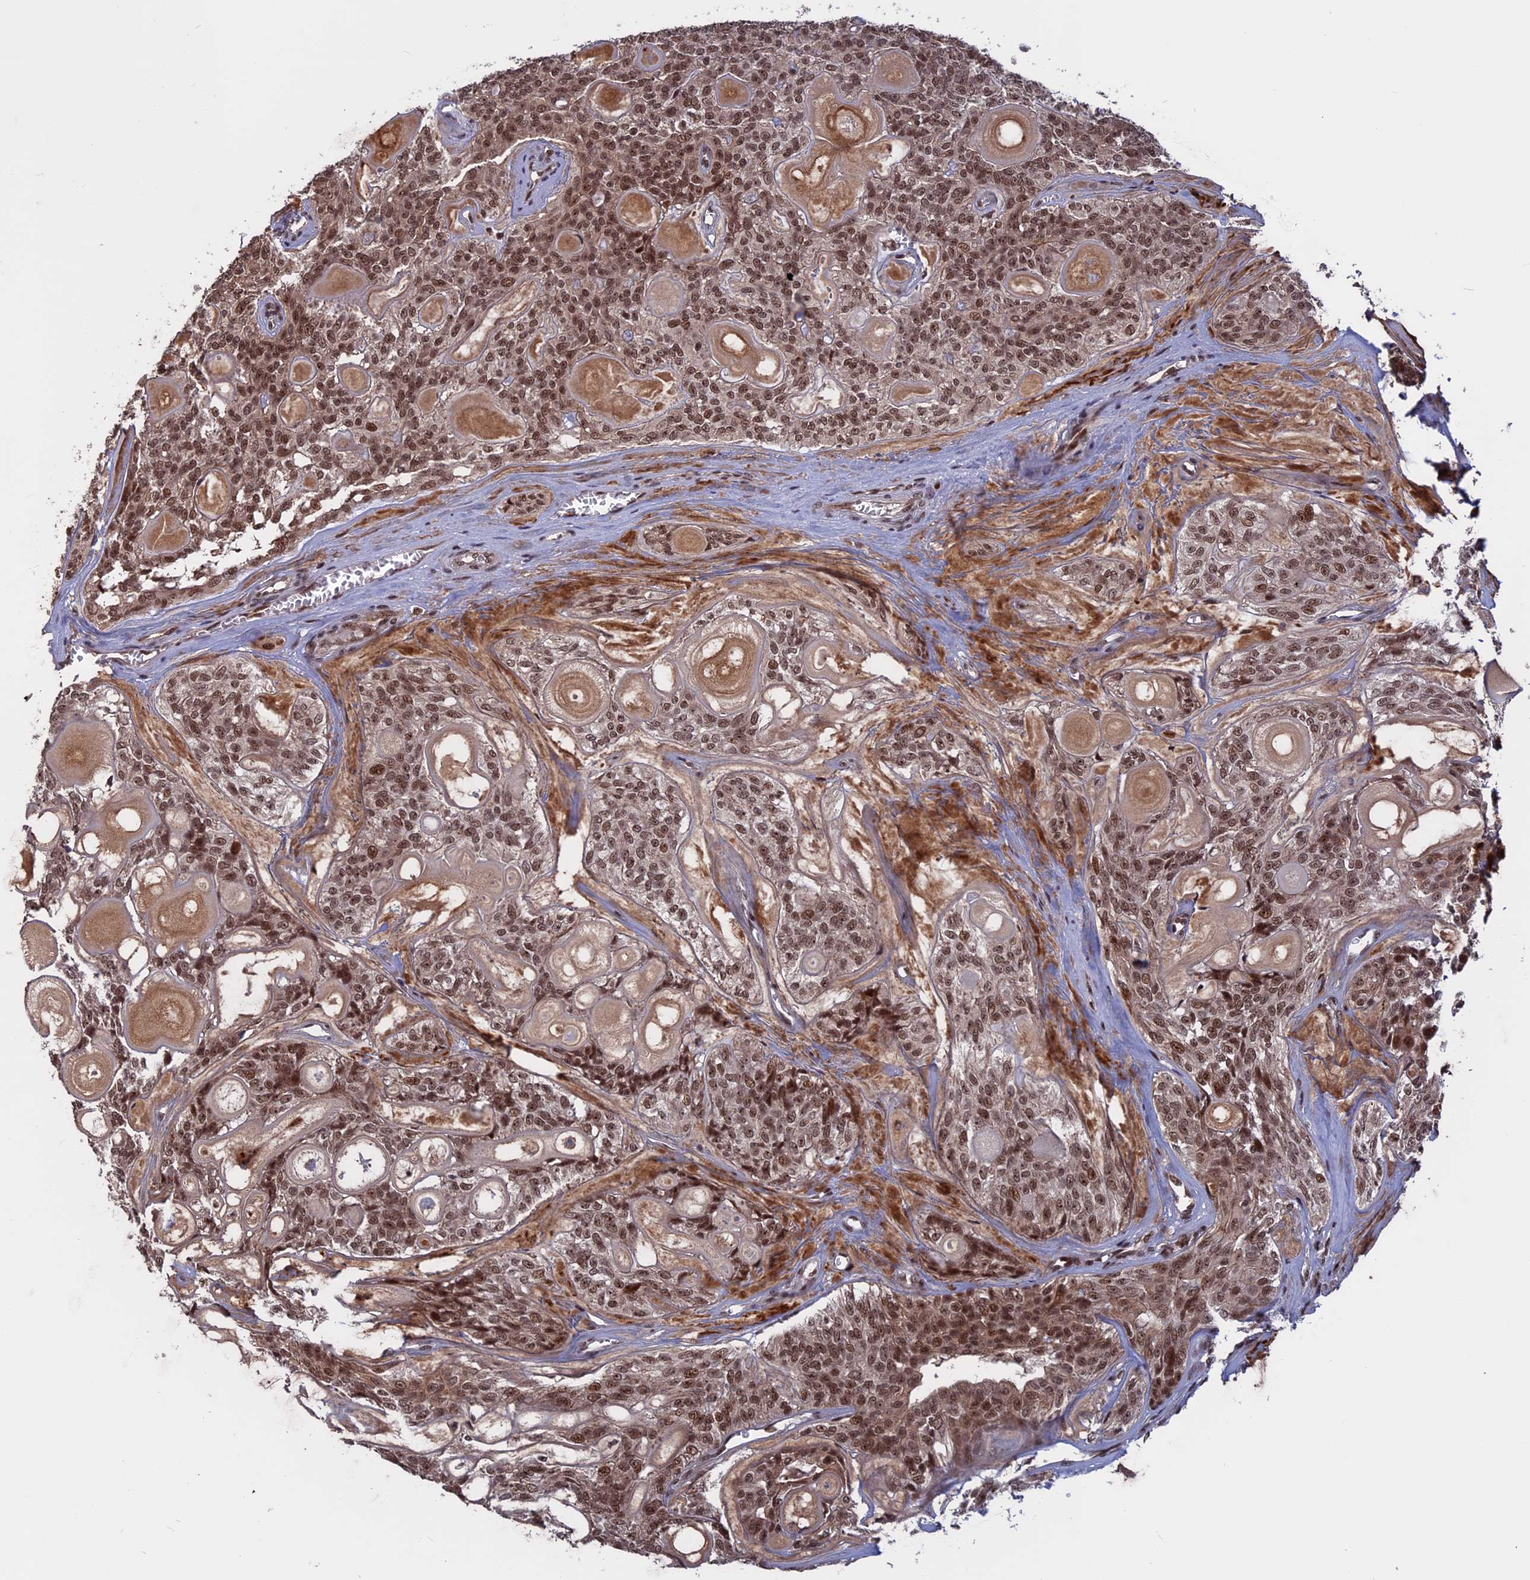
{"staining": {"intensity": "moderate", "quantity": ">75%", "location": "nuclear"}, "tissue": "head and neck cancer", "cell_type": "Tumor cells", "image_type": "cancer", "snomed": [{"axis": "morphology", "description": "Adenocarcinoma, NOS"}, {"axis": "topography", "description": "Head-Neck"}], "caption": "High-magnification brightfield microscopy of head and neck cancer stained with DAB (brown) and counterstained with hematoxylin (blue). tumor cells exhibit moderate nuclear expression is seen in about>75% of cells. Using DAB (3,3'-diaminobenzidine) (brown) and hematoxylin (blue) stains, captured at high magnification using brightfield microscopy.", "gene": "CACTIN", "patient": {"sex": "male", "age": 66}}